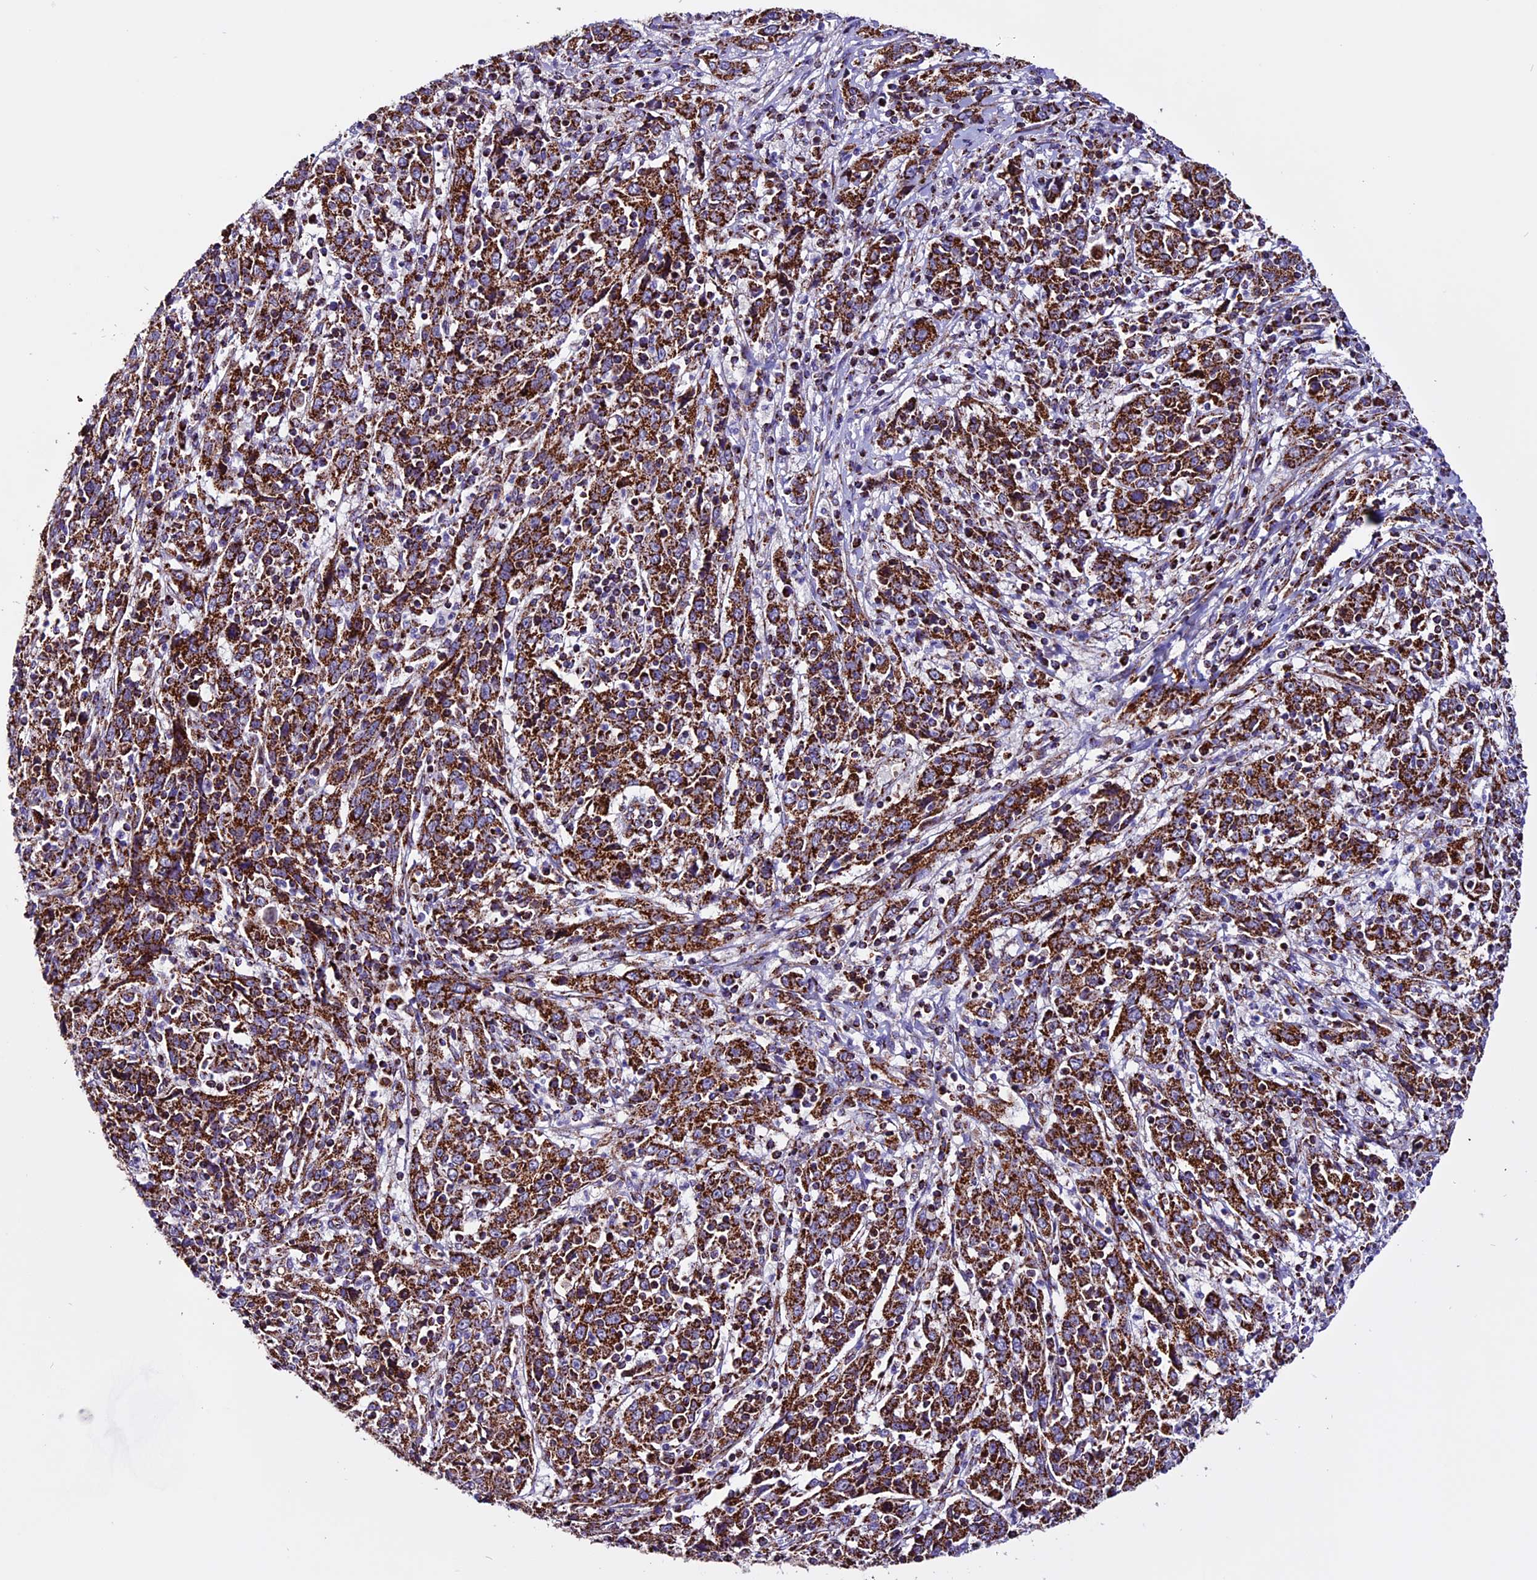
{"staining": {"intensity": "strong", "quantity": ">75%", "location": "cytoplasmic/membranous"}, "tissue": "cervical cancer", "cell_type": "Tumor cells", "image_type": "cancer", "snomed": [{"axis": "morphology", "description": "Squamous cell carcinoma, NOS"}, {"axis": "topography", "description": "Cervix"}], "caption": "Strong cytoplasmic/membranous protein positivity is appreciated in approximately >75% of tumor cells in cervical squamous cell carcinoma.", "gene": "CX3CL1", "patient": {"sex": "female", "age": 46}}